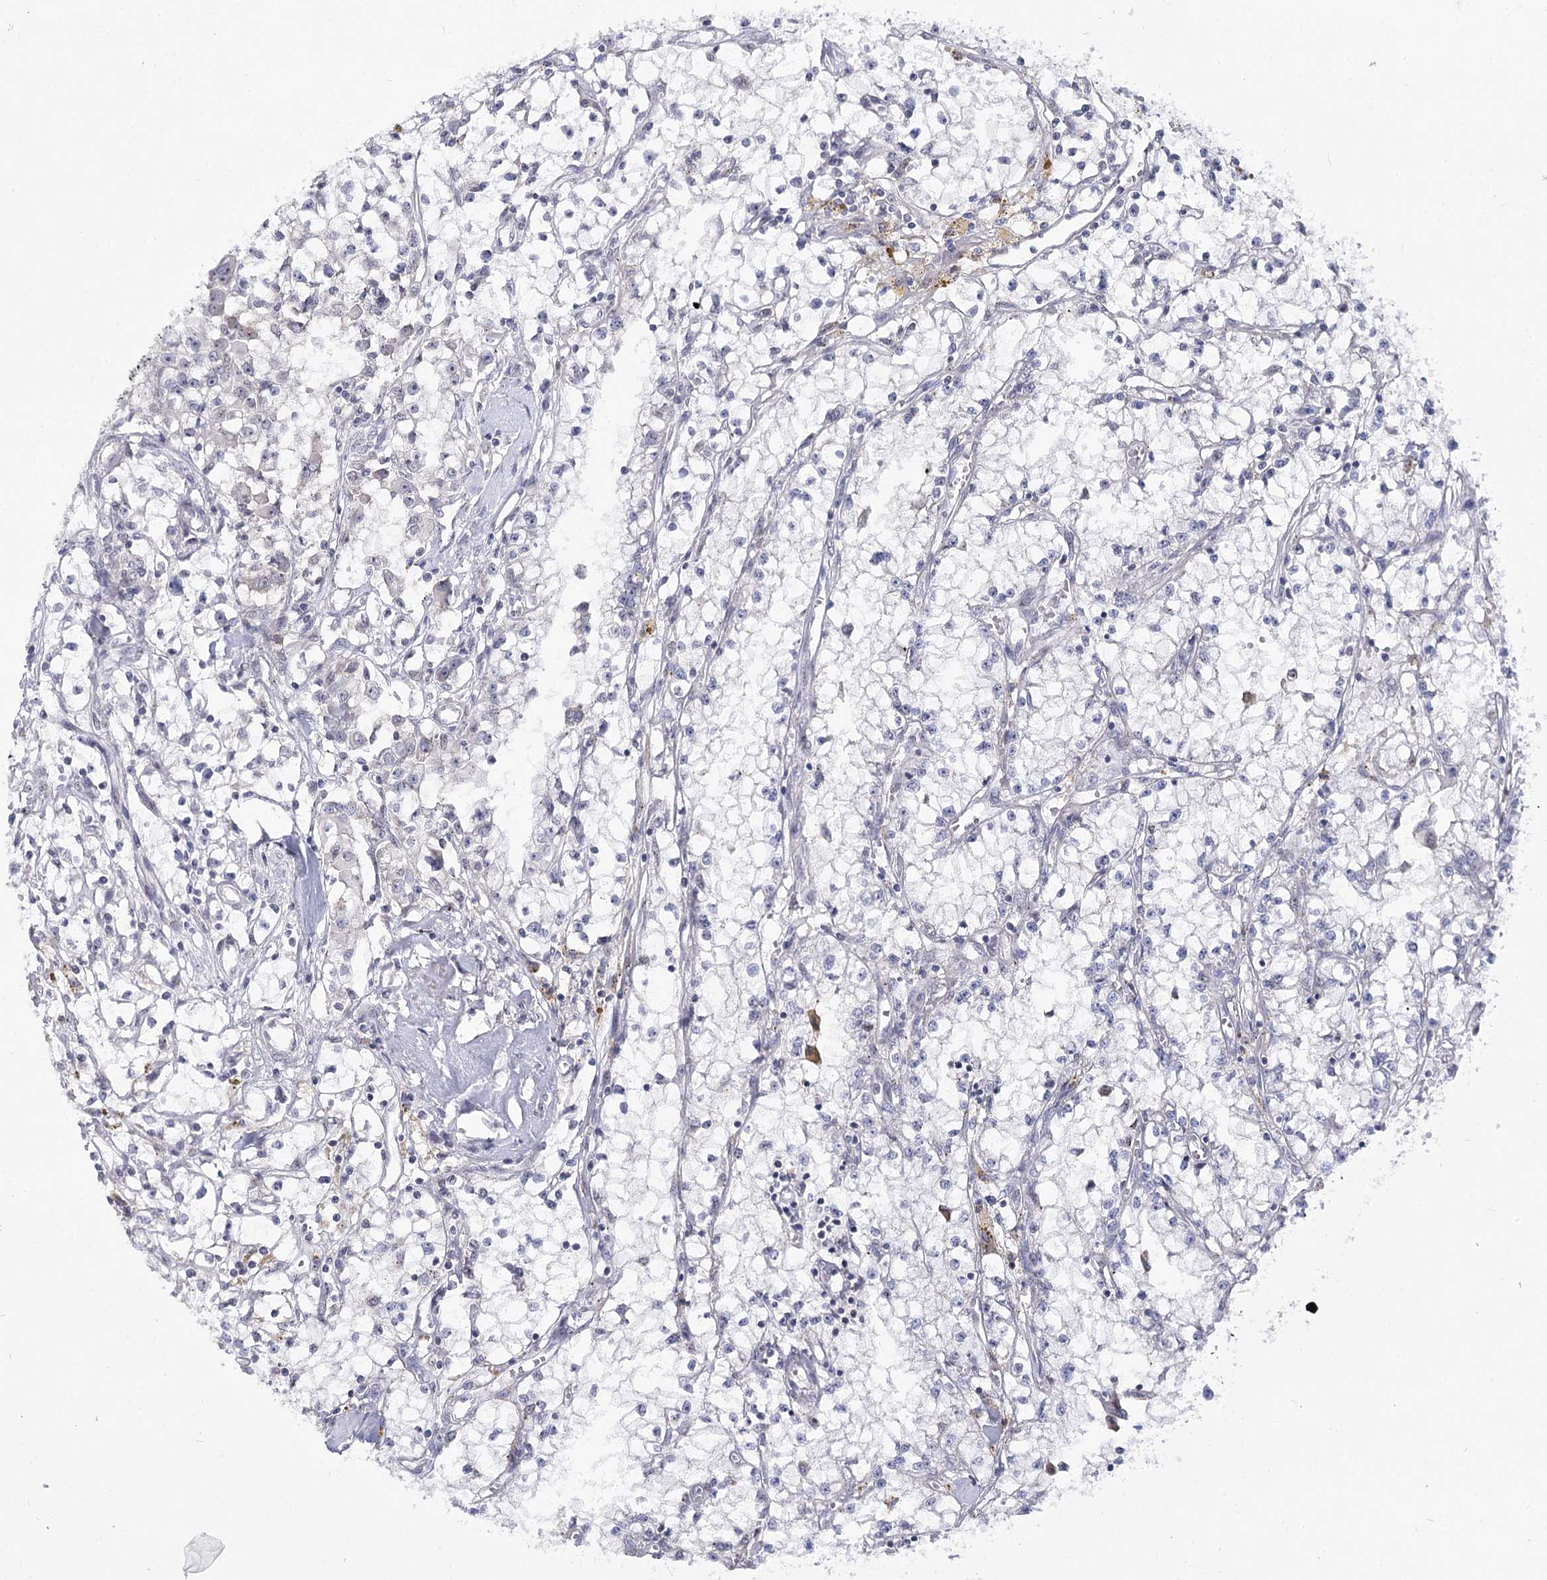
{"staining": {"intensity": "negative", "quantity": "none", "location": "none"}, "tissue": "renal cancer", "cell_type": "Tumor cells", "image_type": "cancer", "snomed": [{"axis": "morphology", "description": "Adenocarcinoma, NOS"}, {"axis": "topography", "description": "Kidney"}], "caption": "Immunohistochemical staining of human renal cancer exhibits no significant positivity in tumor cells.", "gene": "ATP10B", "patient": {"sex": "male", "age": 56}}